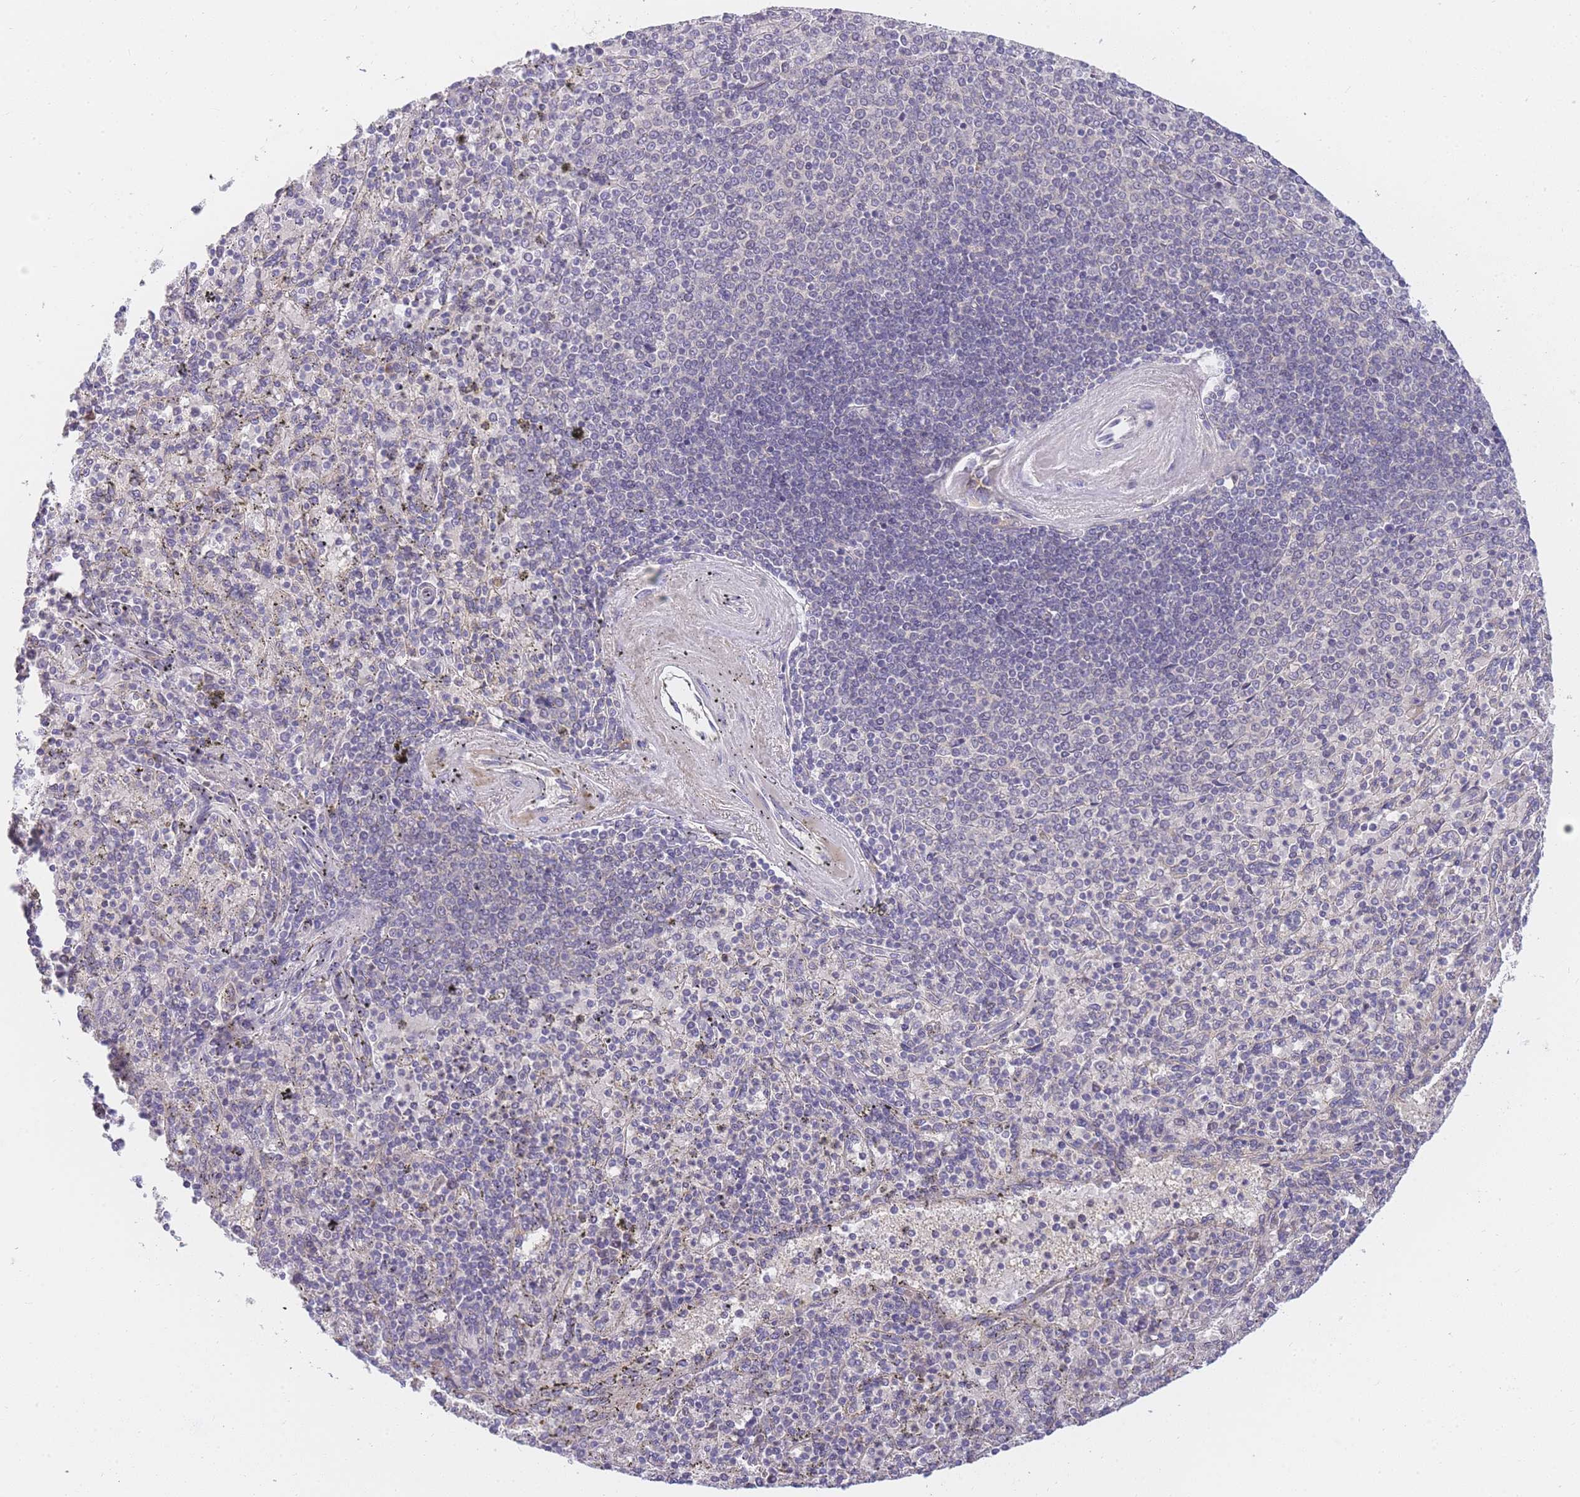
{"staining": {"intensity": "negative", "quantity": "none", "location": "none"}, "tissue": "spleen", "cell_type": "Cells in red pulp", "image_type": "normal", "snomed": [{"axis": "morphology", "description": "Normal tissue, NOS"}, {"axis": "topography", "description": "Spleen"}], "caption": "Immunohistochemistry photomicrograph of unremarkable spleen: spleen stained with DAB reveals no significant protein positivity in cells in red pulp. (Stains: DAB immunohistochemistry (IHC) with hematoxylin counter stain, Microscopy: brightfield microscopy at high magnification).", "gene": "ZNF577", "patient": {"sex": "male", "age": 82}}